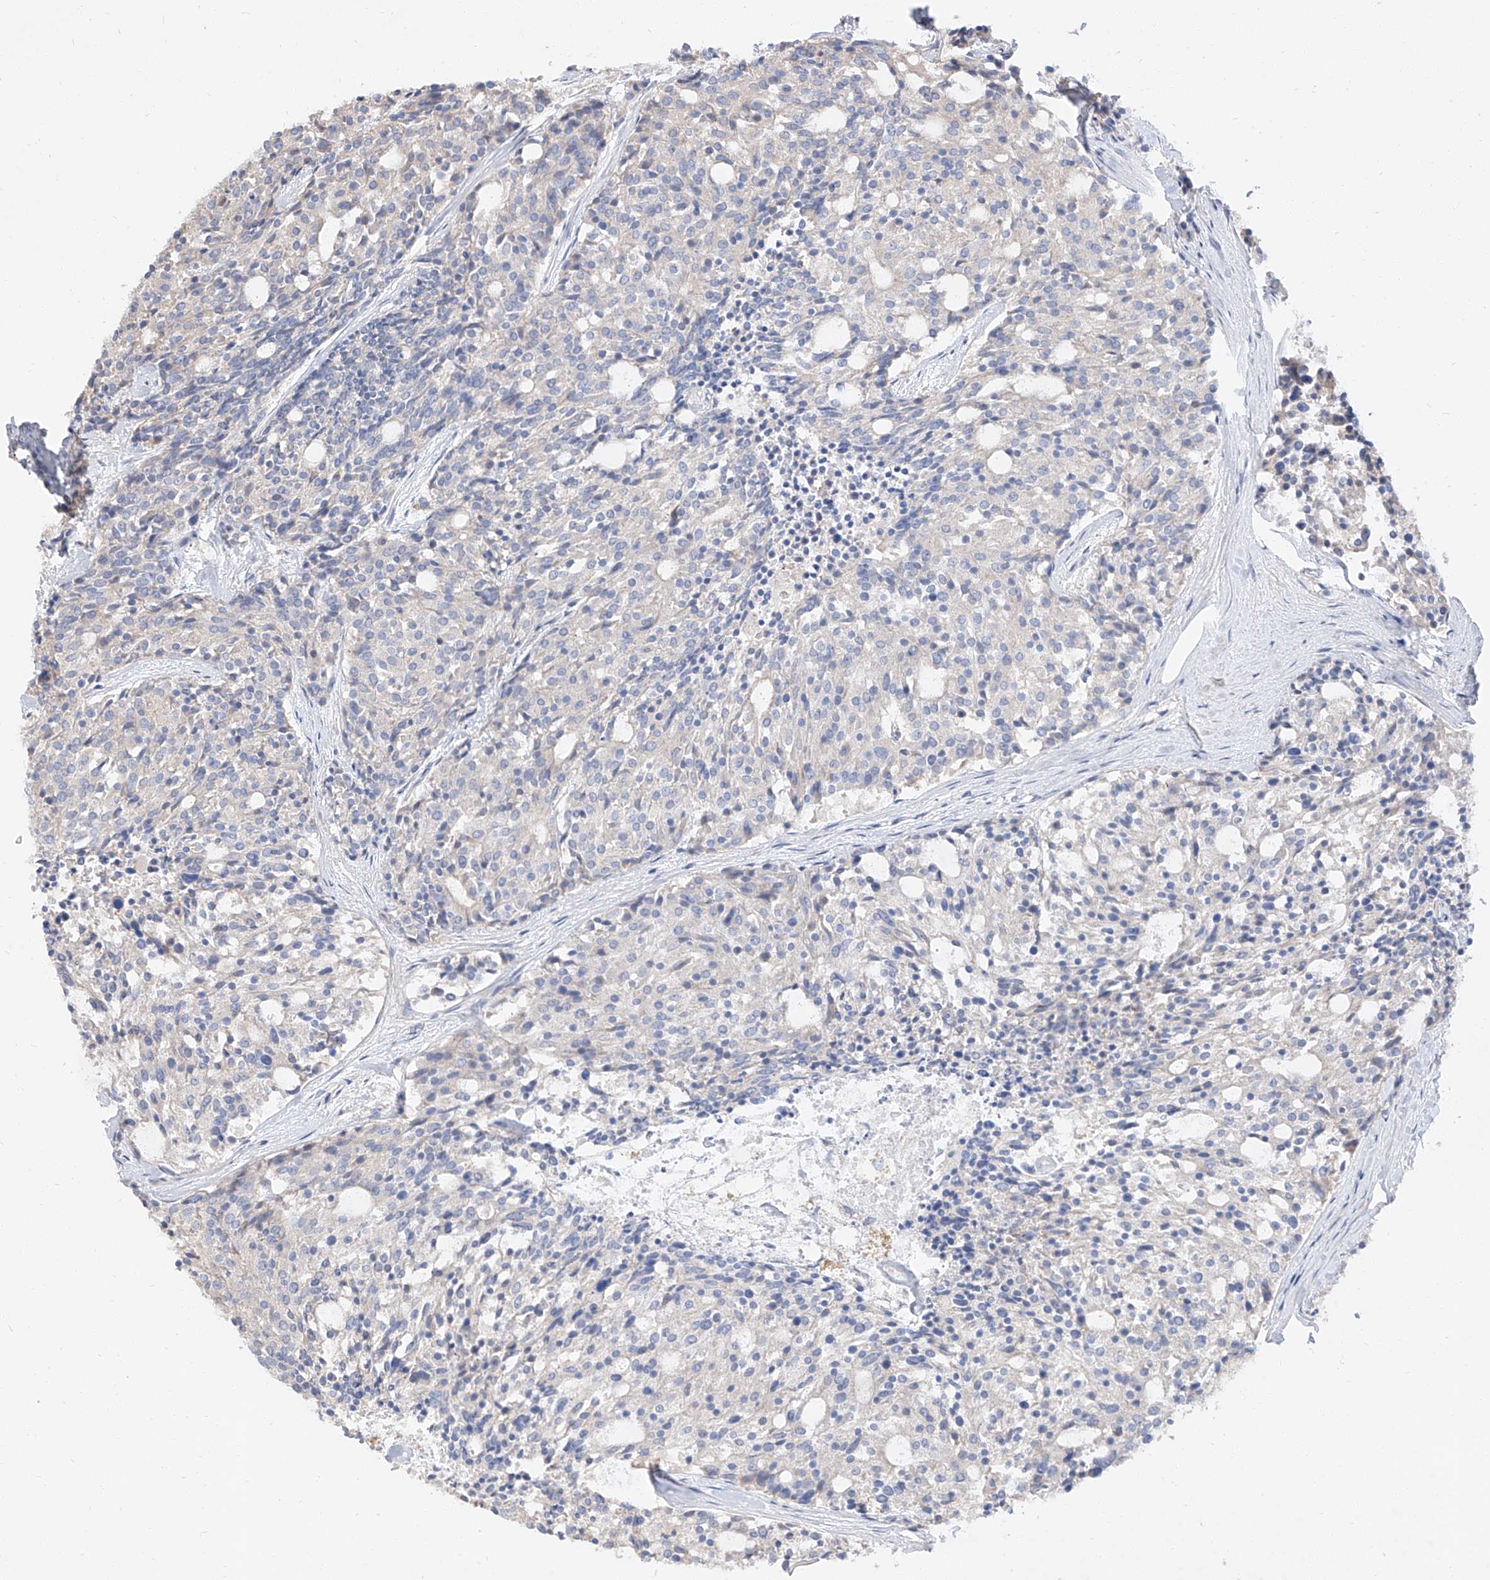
{"staining": {"intensity": "negative", "quantity": "none", "location": "none"}, "tissue": "carcinoid", "cell_type": "Tumor cells", "image_type": "cancer", "snomed": [{"axis": "morphology", "description": "Carcinoid, malignant, NOS"}, {"axis": "topography", "description": "Pancreas"}], "caption": "Immunohistochemistry (IHC) histopathology image of neoplastic tissue: human carcinoid stained with DAB (3,3'-diaminobenzidine) shows no significant protein staining in tumor cells. (Brightfield microscopy of DAB (3,3'-diaminobenzidine) IHC at high magnification).", "gene": "DIRAS3", "patient": {"sex": "female", "age": 54}}